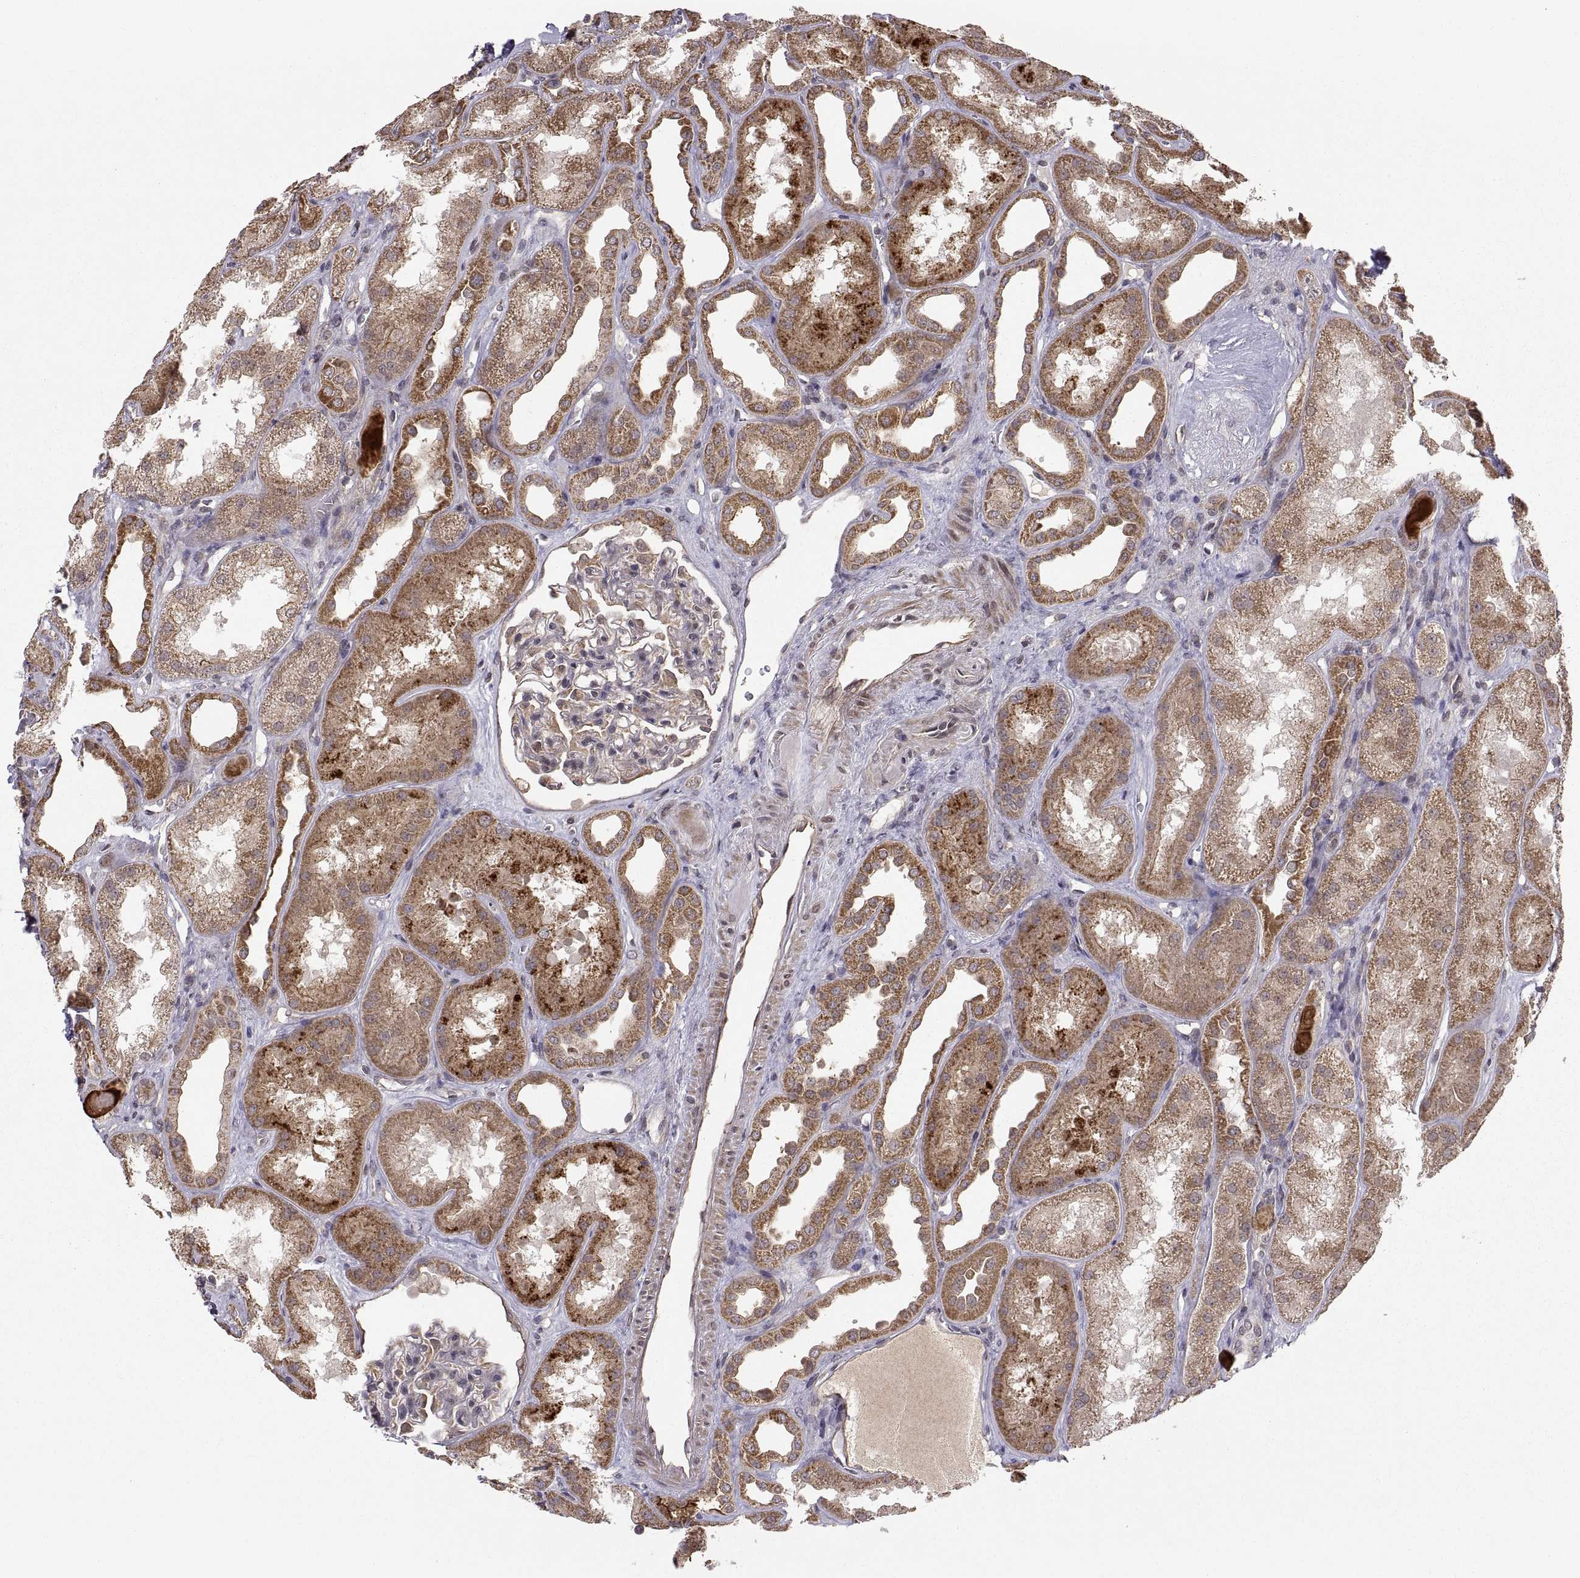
{"staining": {"intensity": "moderate", "quantity": "<25%", "location": "cytoplasmic/membranous"}, "tissue": "kidney", "cell_type": "Cells in glomeruli", "image_type": "normal", "snomed": [{"axis": "morphology", "description": "Normal tissue, NOS"}, {"axis": "topography", "description": "Kidney"}], "caption": "Brown immunohistochemical staining in unremarkable human kidney shows moderate cytoplasmic/membranous staining in about <25% of cells in glomeruli. (brown staining indicates protein expression, while blue staining denotes nuclei).", "gene": "ABL2", "patient": {"sex": "male", "age": 61}}